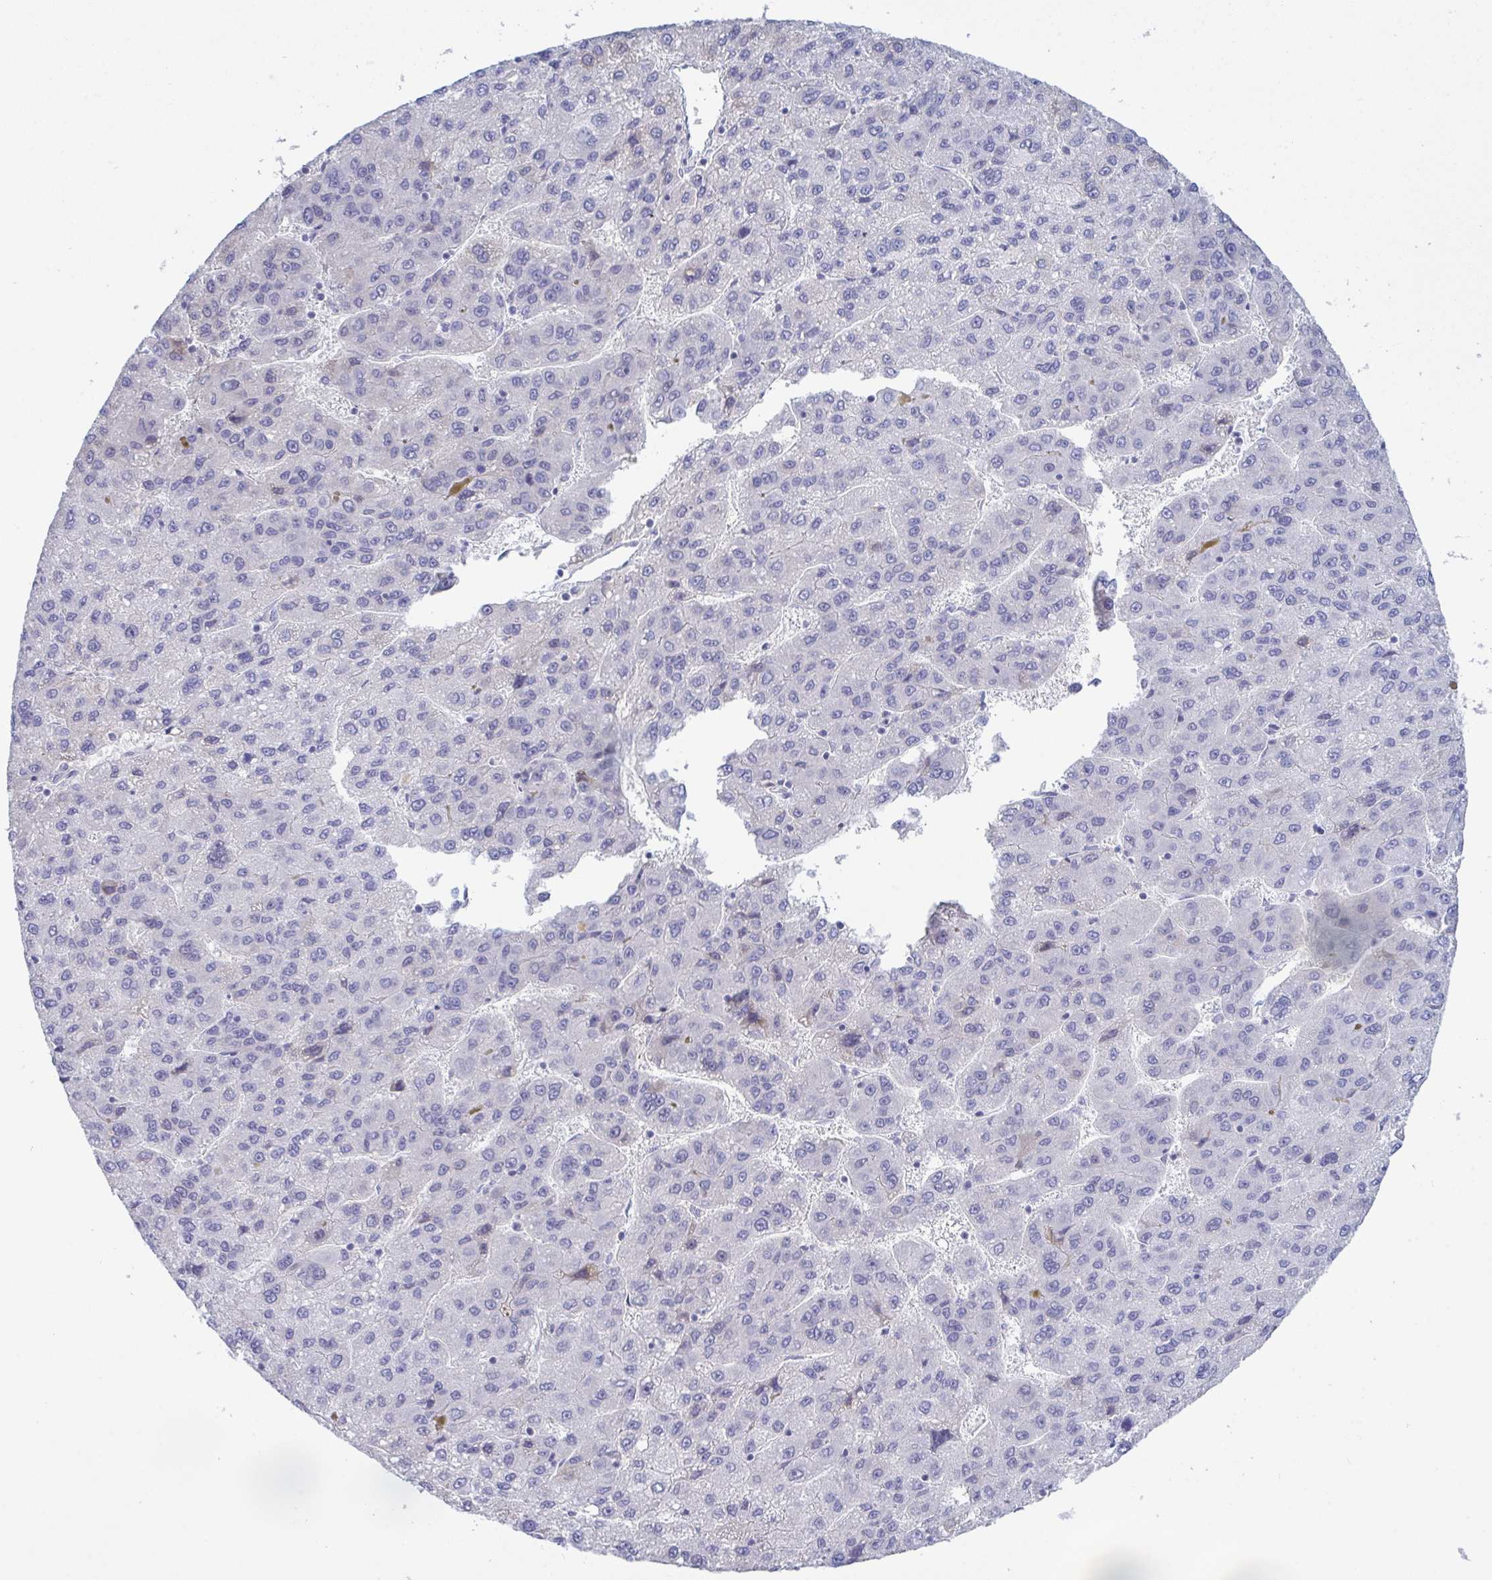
{"staining": {"intensity": "negative", "quantity": "none", "location": "none"}, "tissue": "liver cancer", "cell_type": "Tumor cells", "image_type": "cancer", "snomed": [{"axis": "morphology", "description": "Carcinoma, Hepatocellular, NOS"}, {"axis": "topography", "description": "Liver"}], "caption": "A photomicrograph of liver cancer stained for a protein demonstrates no brown staining in tumor cells.", "gene": "SERPINB13", "patient": {"sex": "female", "age": 82}}